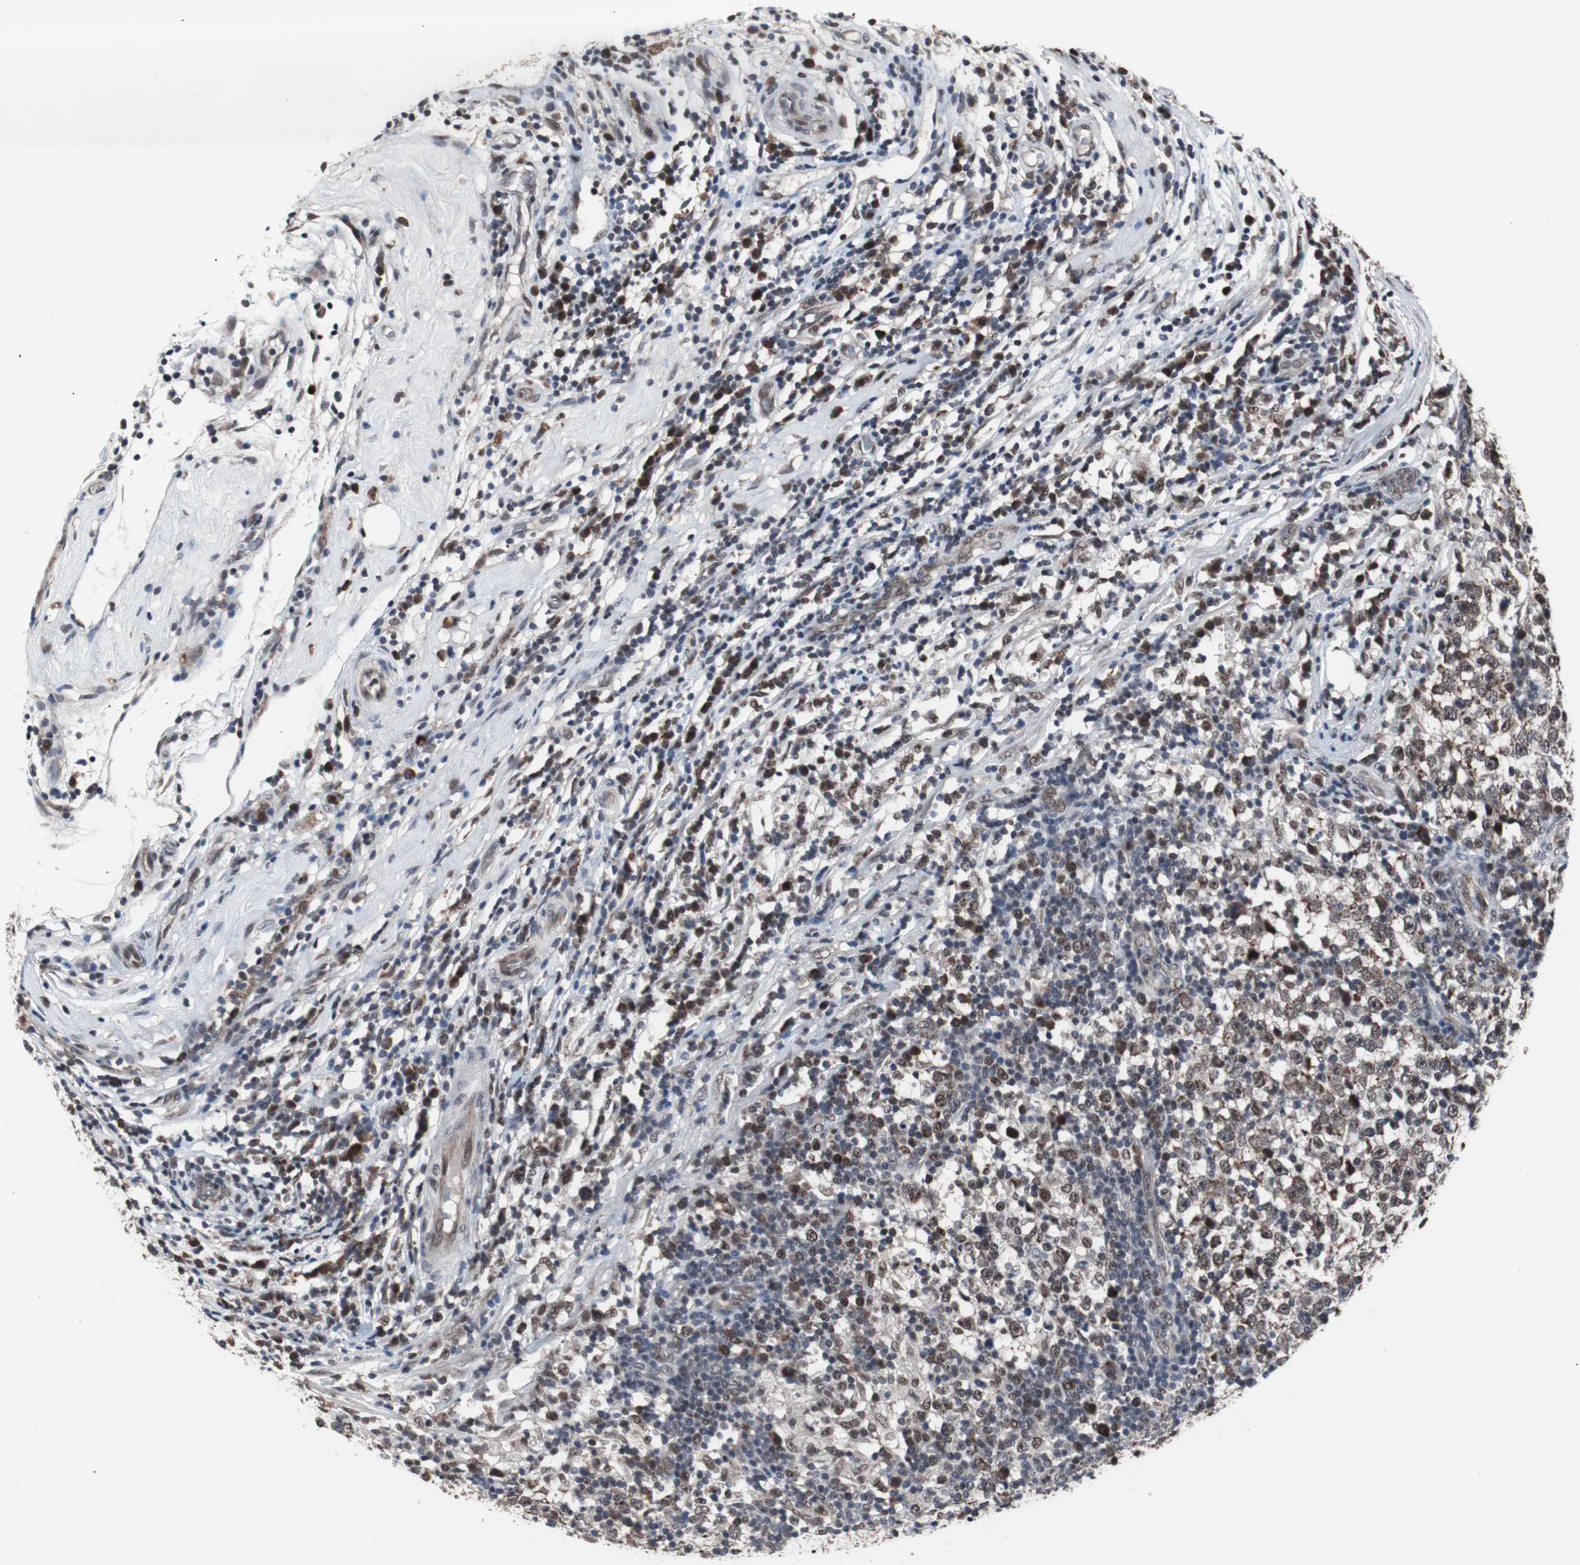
{"staining": {"intensity": "weak", "quantity": ">75%", "location": "nuclear"}, "tissue": "testis cancer", "cell_type": "Tumor cells", "image_type": "cancer", "snomed": [{"axis": "morphology", "description": "Seminoma, NOS"}, {"axis": "topography", "description": "Testis"}], "caption": "Tumor cells show weak nuclear staining in approximately >75% of cells in testis cancer (seminoma).", "gene": "GTF2F2", "patient": {"sex": "male", "age": 43}}